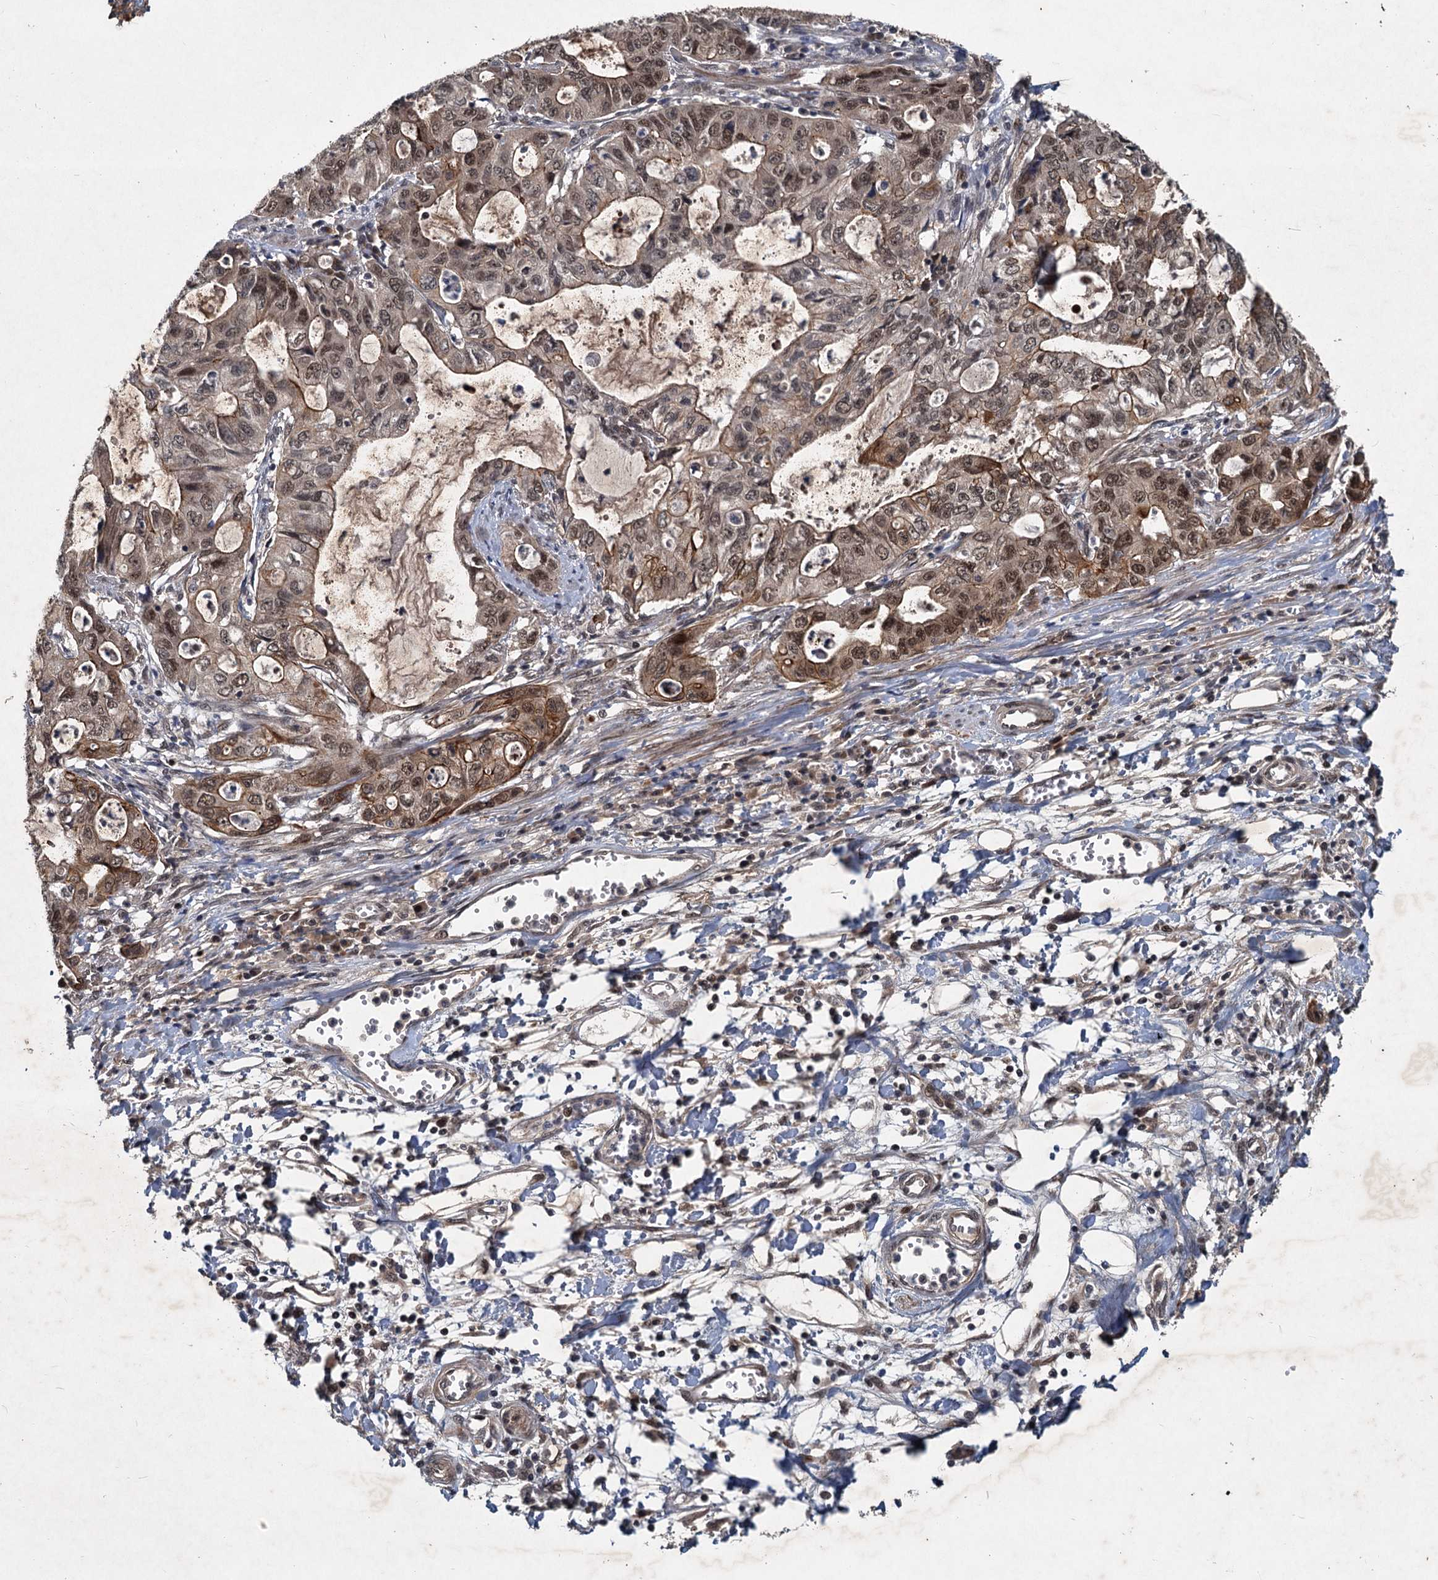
{"staining": {"intensity": "moderate", "quantity": ">75%", "location": "cytoplasmic/membranous,nuclear"}, "tissue": "stomach cancer", "cell_type": "Tumor cells", "image_type": "cancer", "snomed": [{"axis": "morphology", "description": "Adenocarcinoma, NOS"}, {"axis": "topography", "description": "Stomach, upper"}], "caption": "Stomach cancer (adenocarcinoma) was stained to show a protein in brown. There is medium levels of moderate cytoplasmic/membranous and nuclear expression in approximately >75% of tumor cells.", "gene": "RITA1", "patient": {"sex": "female", "age": 52}}